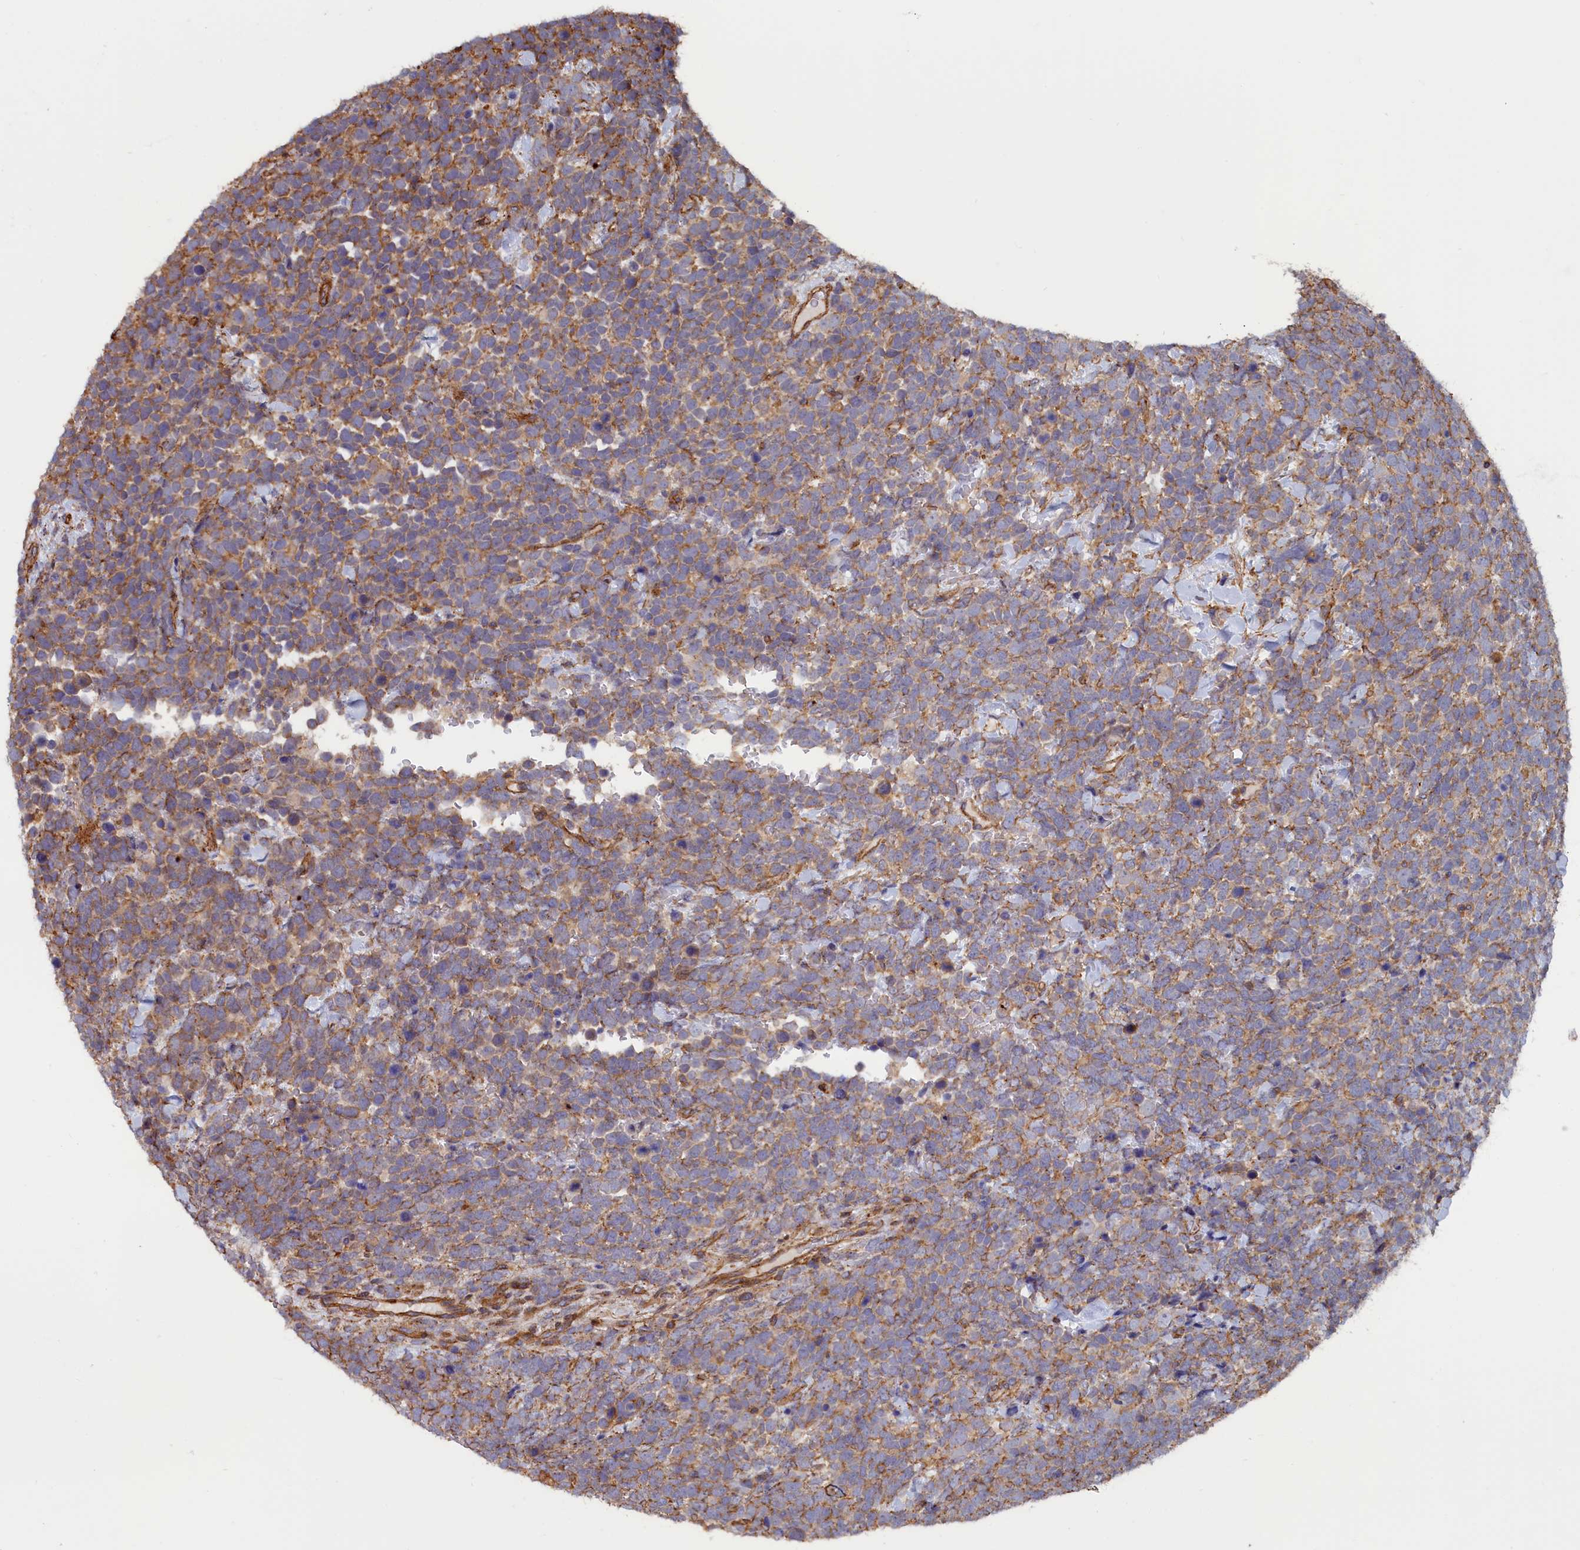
{"staining": {"intensity": "moderate", "quantity": "25%-75%", "location": "cytoplasmic/membranous"}, "tissue": "urothelial cancer", "cell_type": "Tumor cells", "image_type": "cancer", "snomed": [{"axis": "morphology", "description": "Urothelial carcinoma, High grade"}, {"axis": "topography", "description": "Urinary bladder"}], "caption": "High-grade urothelial carcinoma stained with immunohistochemistry exhibits moderate cytoplasmic/membranous positivity in about 25%-75% of tumor cells.", "gene": "ANKRD27", "patient": {"sex": "female", "age": 82}}